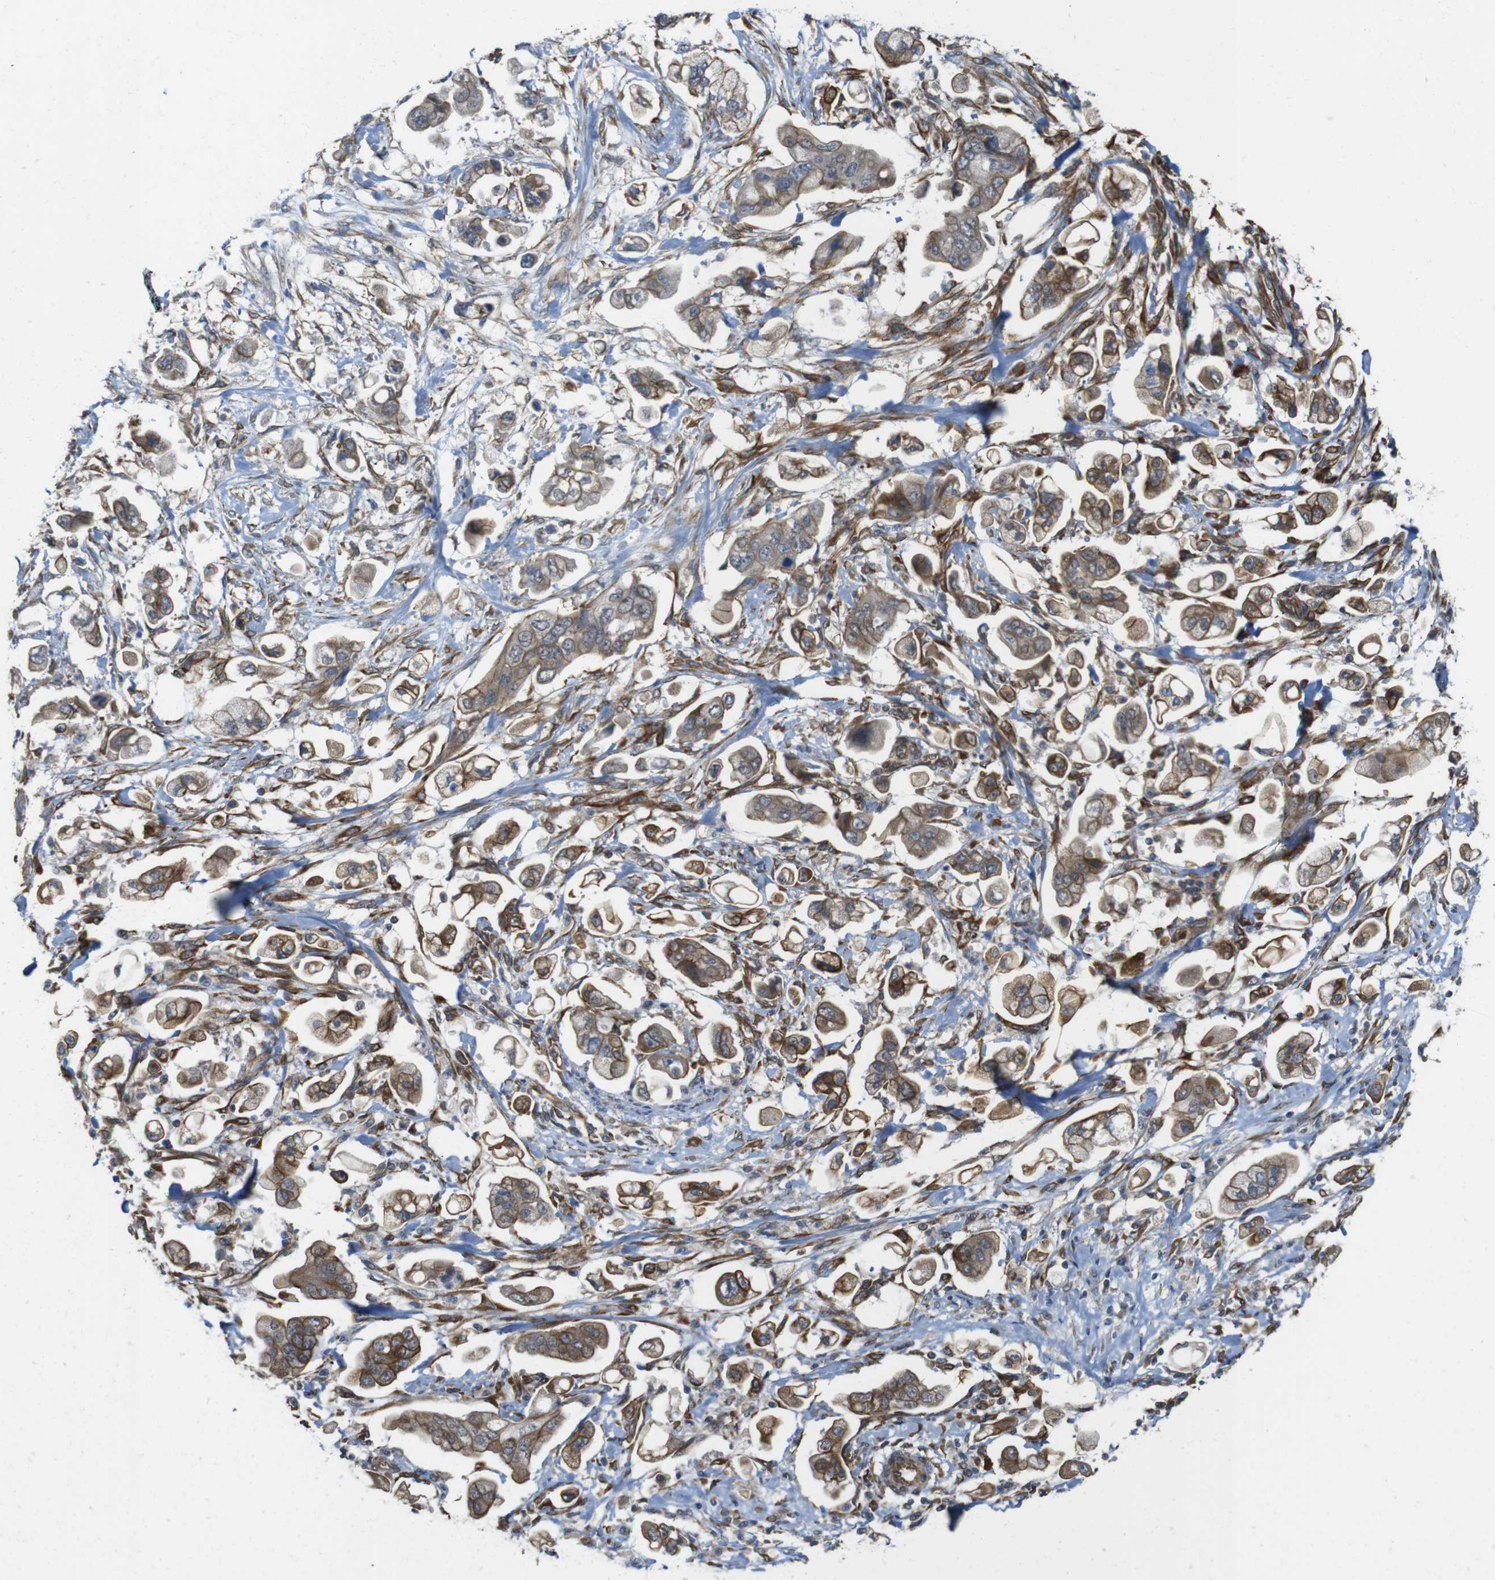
{"staining": {"intensity": "moderate", "quantity": ">75%", "location": "cytoplasmic/membranous"}, "tissue": "stomach cancer", "cell_type": "Tumor cells", "image_type": "cancer", "snomed": [{"axis": "morphology", "description": "Adenocarcinoma, NOS"}, {"axis": "topography", "description": "Stomach"}], "caption": "Approximately >75% of tumor cells in human adenocarcinoma (stomach) exhibit moderate cytoplasmic/membranous protein staining as visualized by brown immunohistochemical staining.", "gene": "ZDHHC5", "patient": {"sex": "male", "age": 62}}